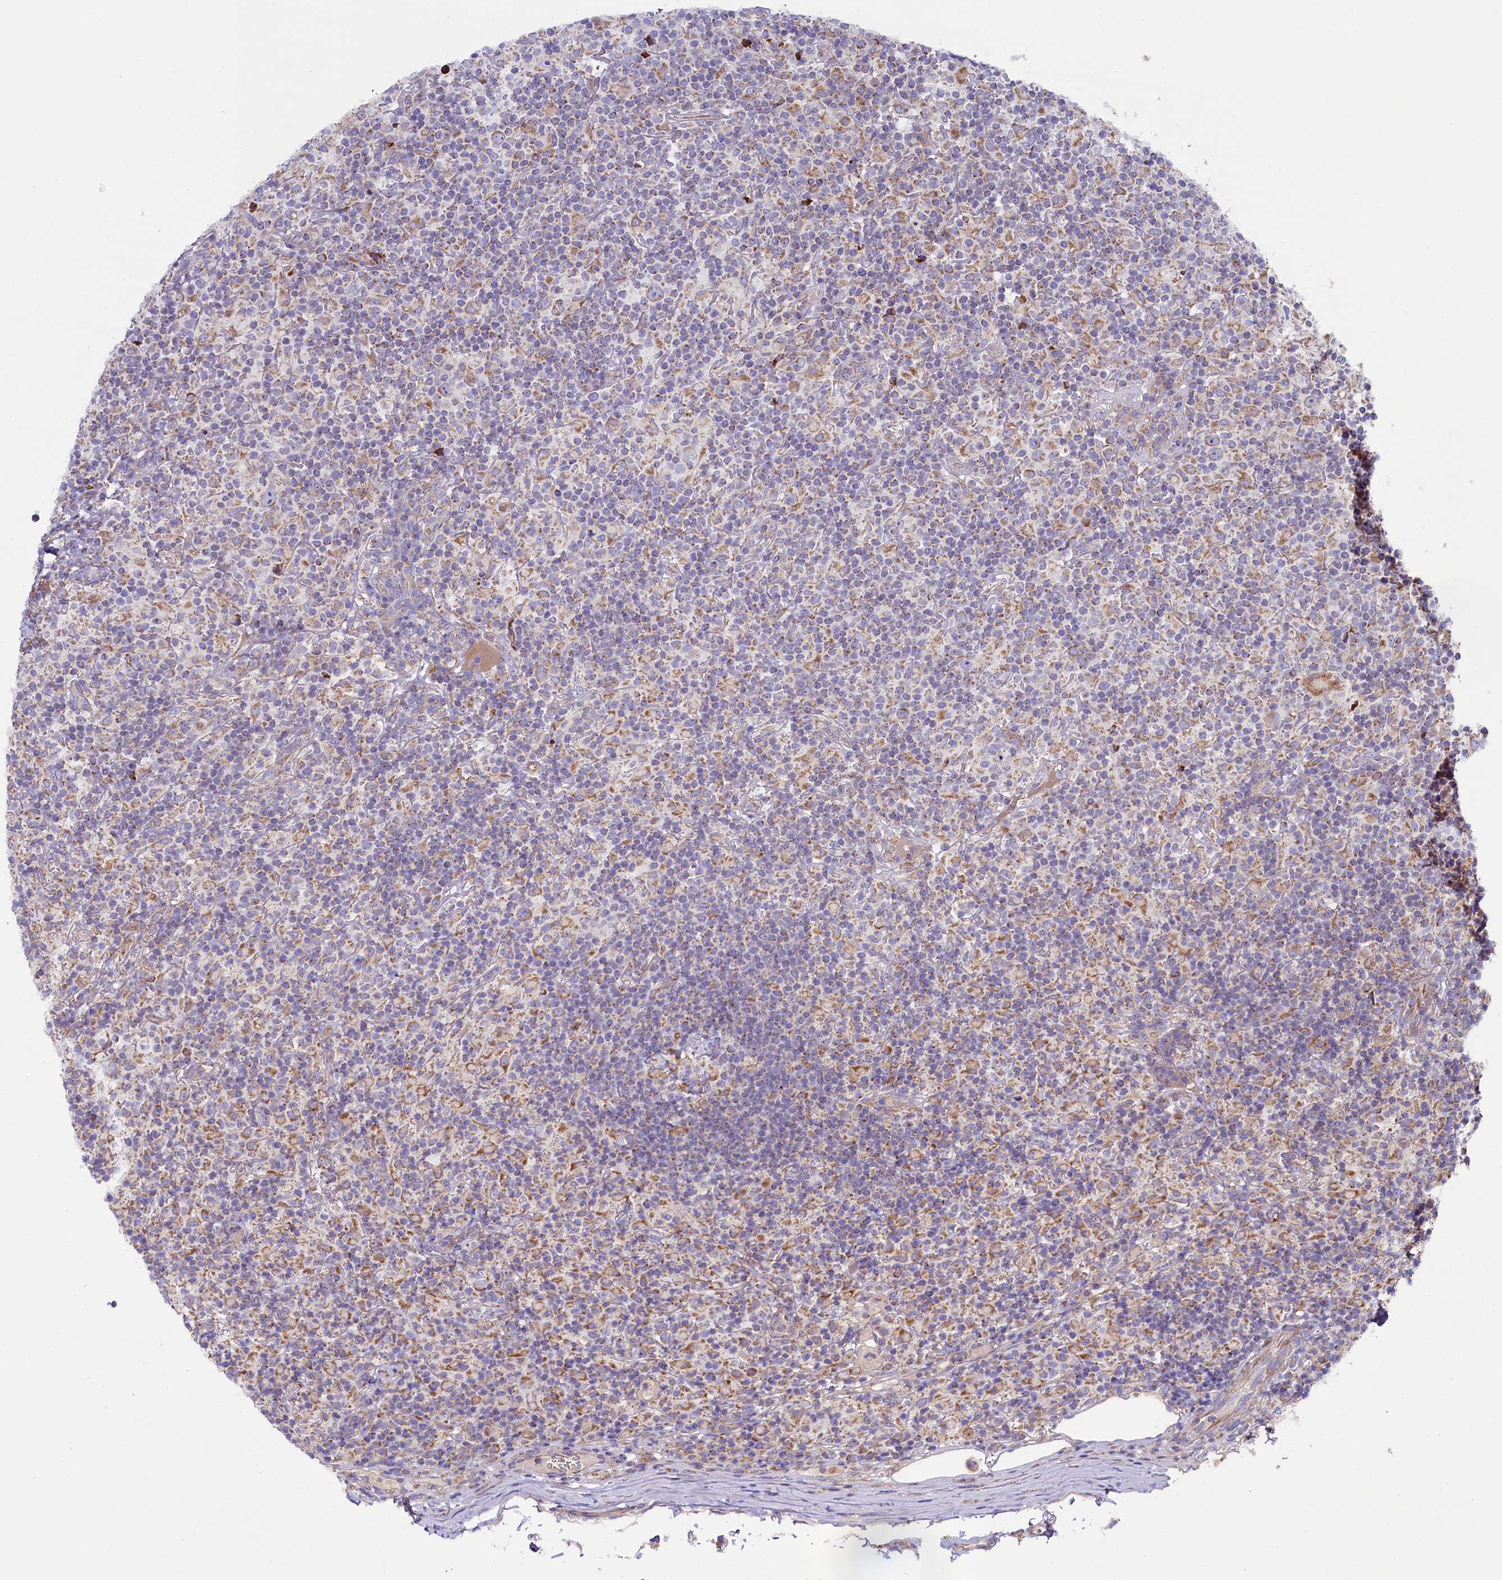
{"staining": {"intensity": "weak", "quantity": "25%-75%", "location": "cytoplasmic/membranous"}, "tissue": "lymphoma", "cell_type": "Tumor cells", "image_type": "cancer", "snomed": [{"axis": "morphology", "description": "Hodgkin's disease, NOS"}, {"axis": "topography", "description": "Lymph node"}], "caption": "Tumor cells reveal low levels of weak cytoplasmic/membranous positivity in approximately 25%-75% of cells in Hodgkin's disease.", "gene": "ZSWIM1", "patient": {"sex": "male", "age": 70}}